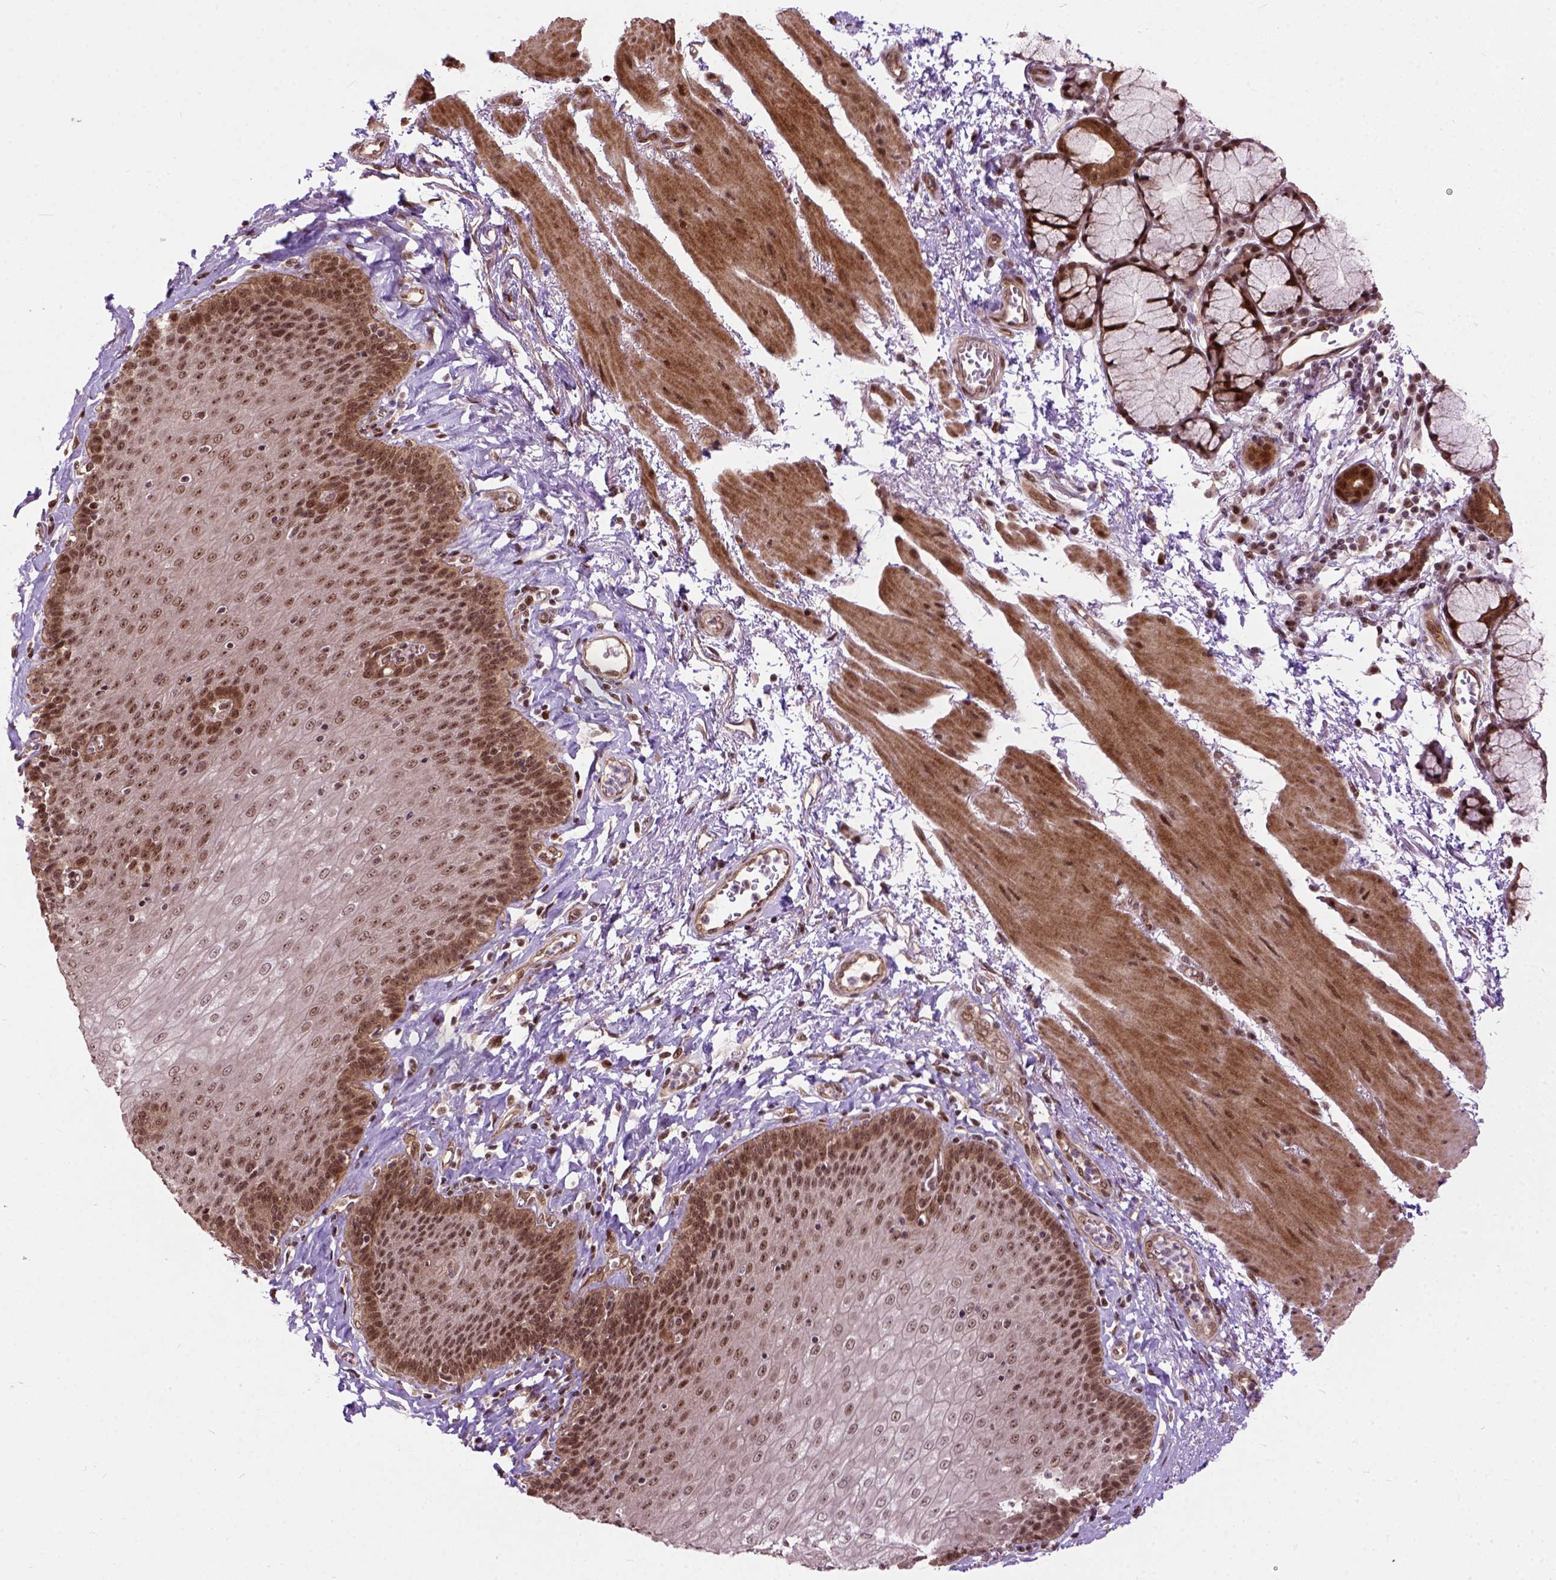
{"staining": {"intensity": "moderate", "quantity": ">75%", "location": "nuclear"}, "tissue": "esophagus", "cell_type": "Squamous epithelial cells", "image_type": "normal", "snomed": [{"axis": "morphology", "description": "Normal tissue, NOS"}, {"axis": "topography", "description": "Esophagus"}], "caption": "Immunohistochemistry (IHC) of benign human esophagus exhibits medium levels of moderate nuclear staining in about >75% of squamous epithelial cells.", "gene": "ZNF630", "patient": {"sex": "female", "age": 81}}